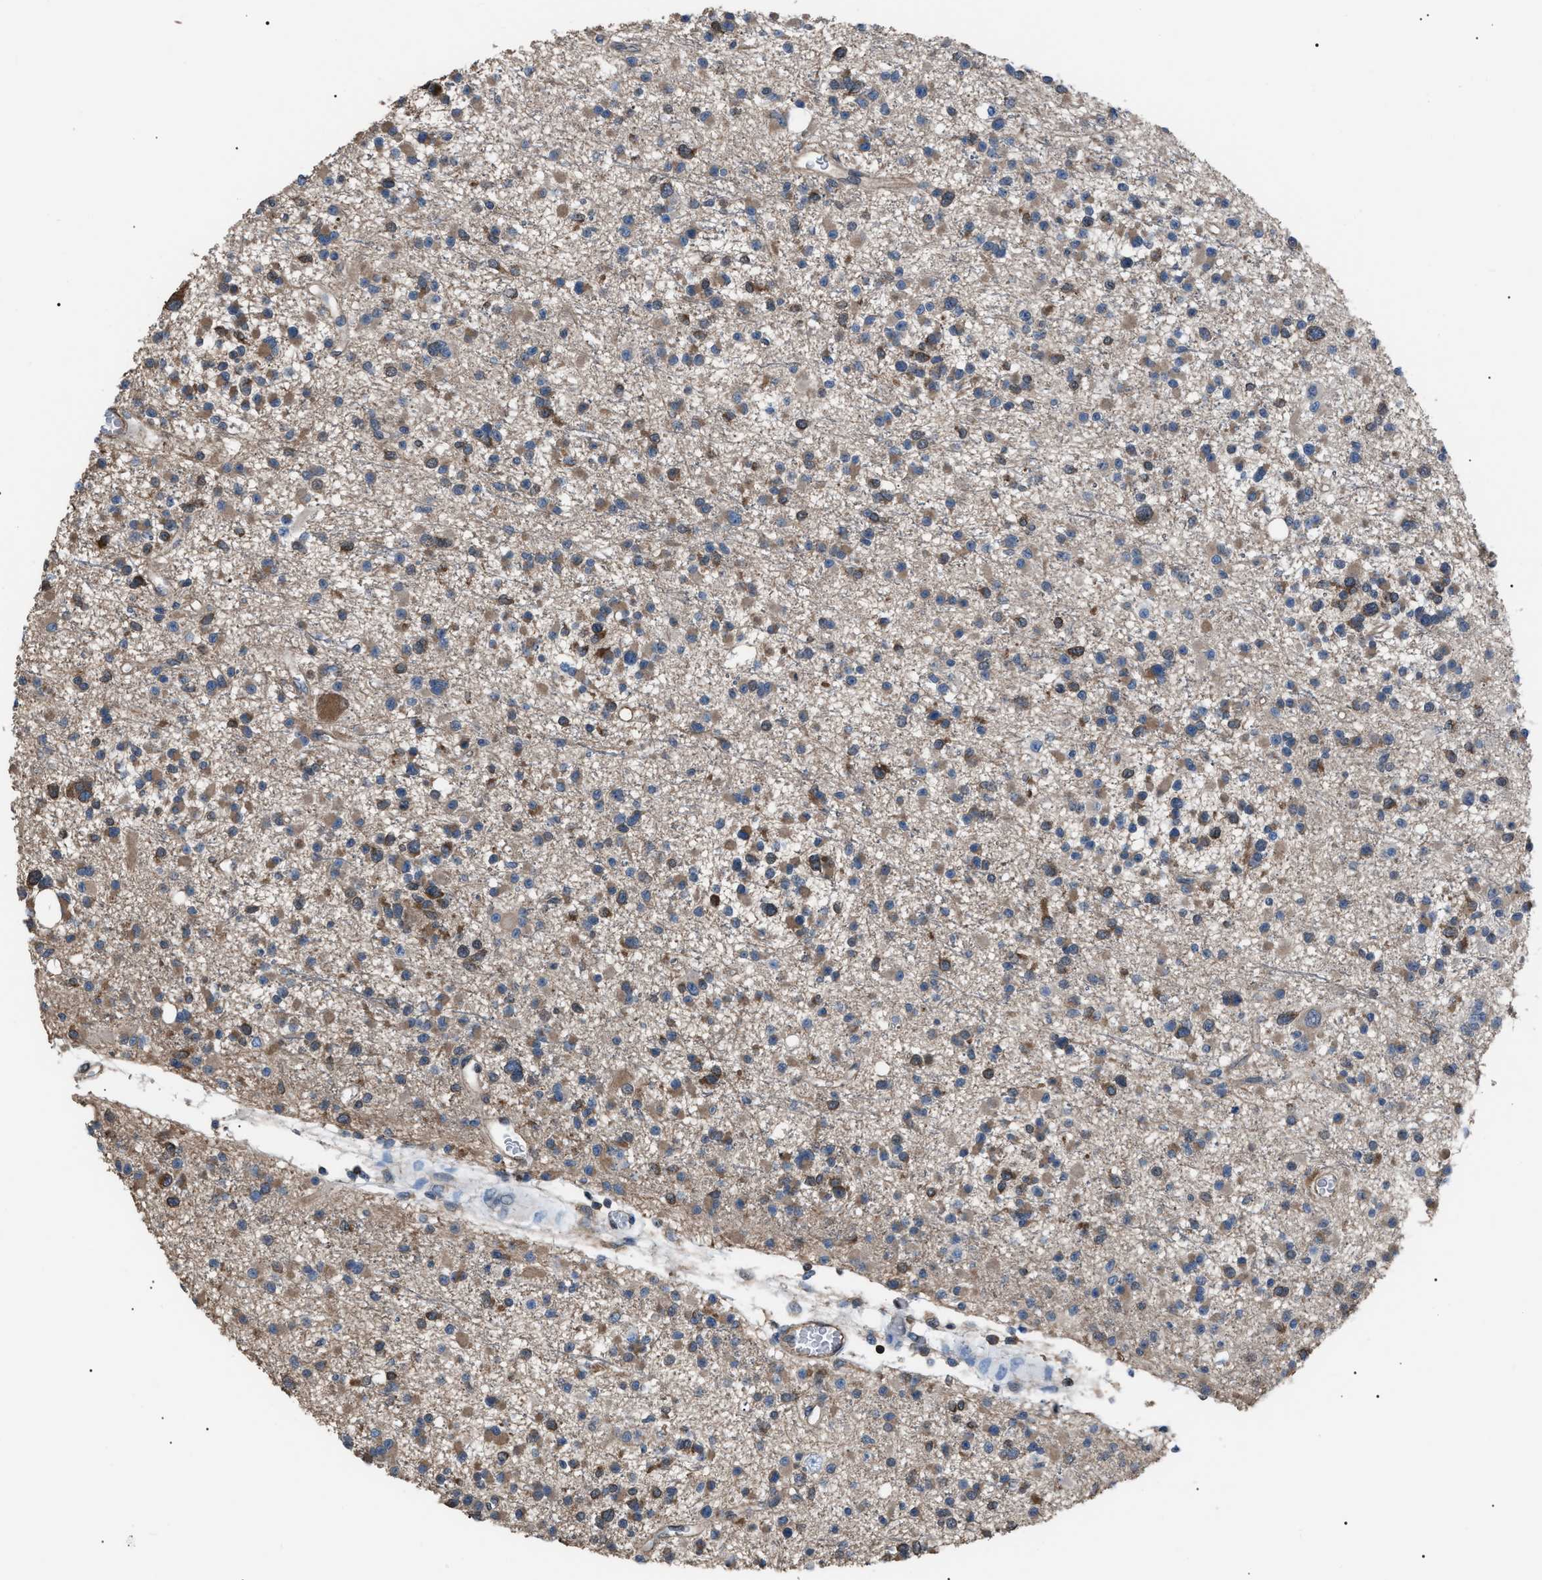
{"staining": {"intensity": "weak", "quantity": ">75%", "location": "cytoplasmic/membranous"}, "tissue": "glioma", "cell_type": "Tumor cells", "image_type": "cancer", "snomed": [{"axis": "morphology", "description": "Glioma, malignant, Low grade"}, {"axis": "topography", "description": "Brain"}], "caption": "Protein expression analysis of low-grade glioma (malignant) reveals weak cytoplasmic/membranous positivity in about >75% of tumor cells.", "gene": "PDCD5", "patient": {"sex": "female", "age": 22}}